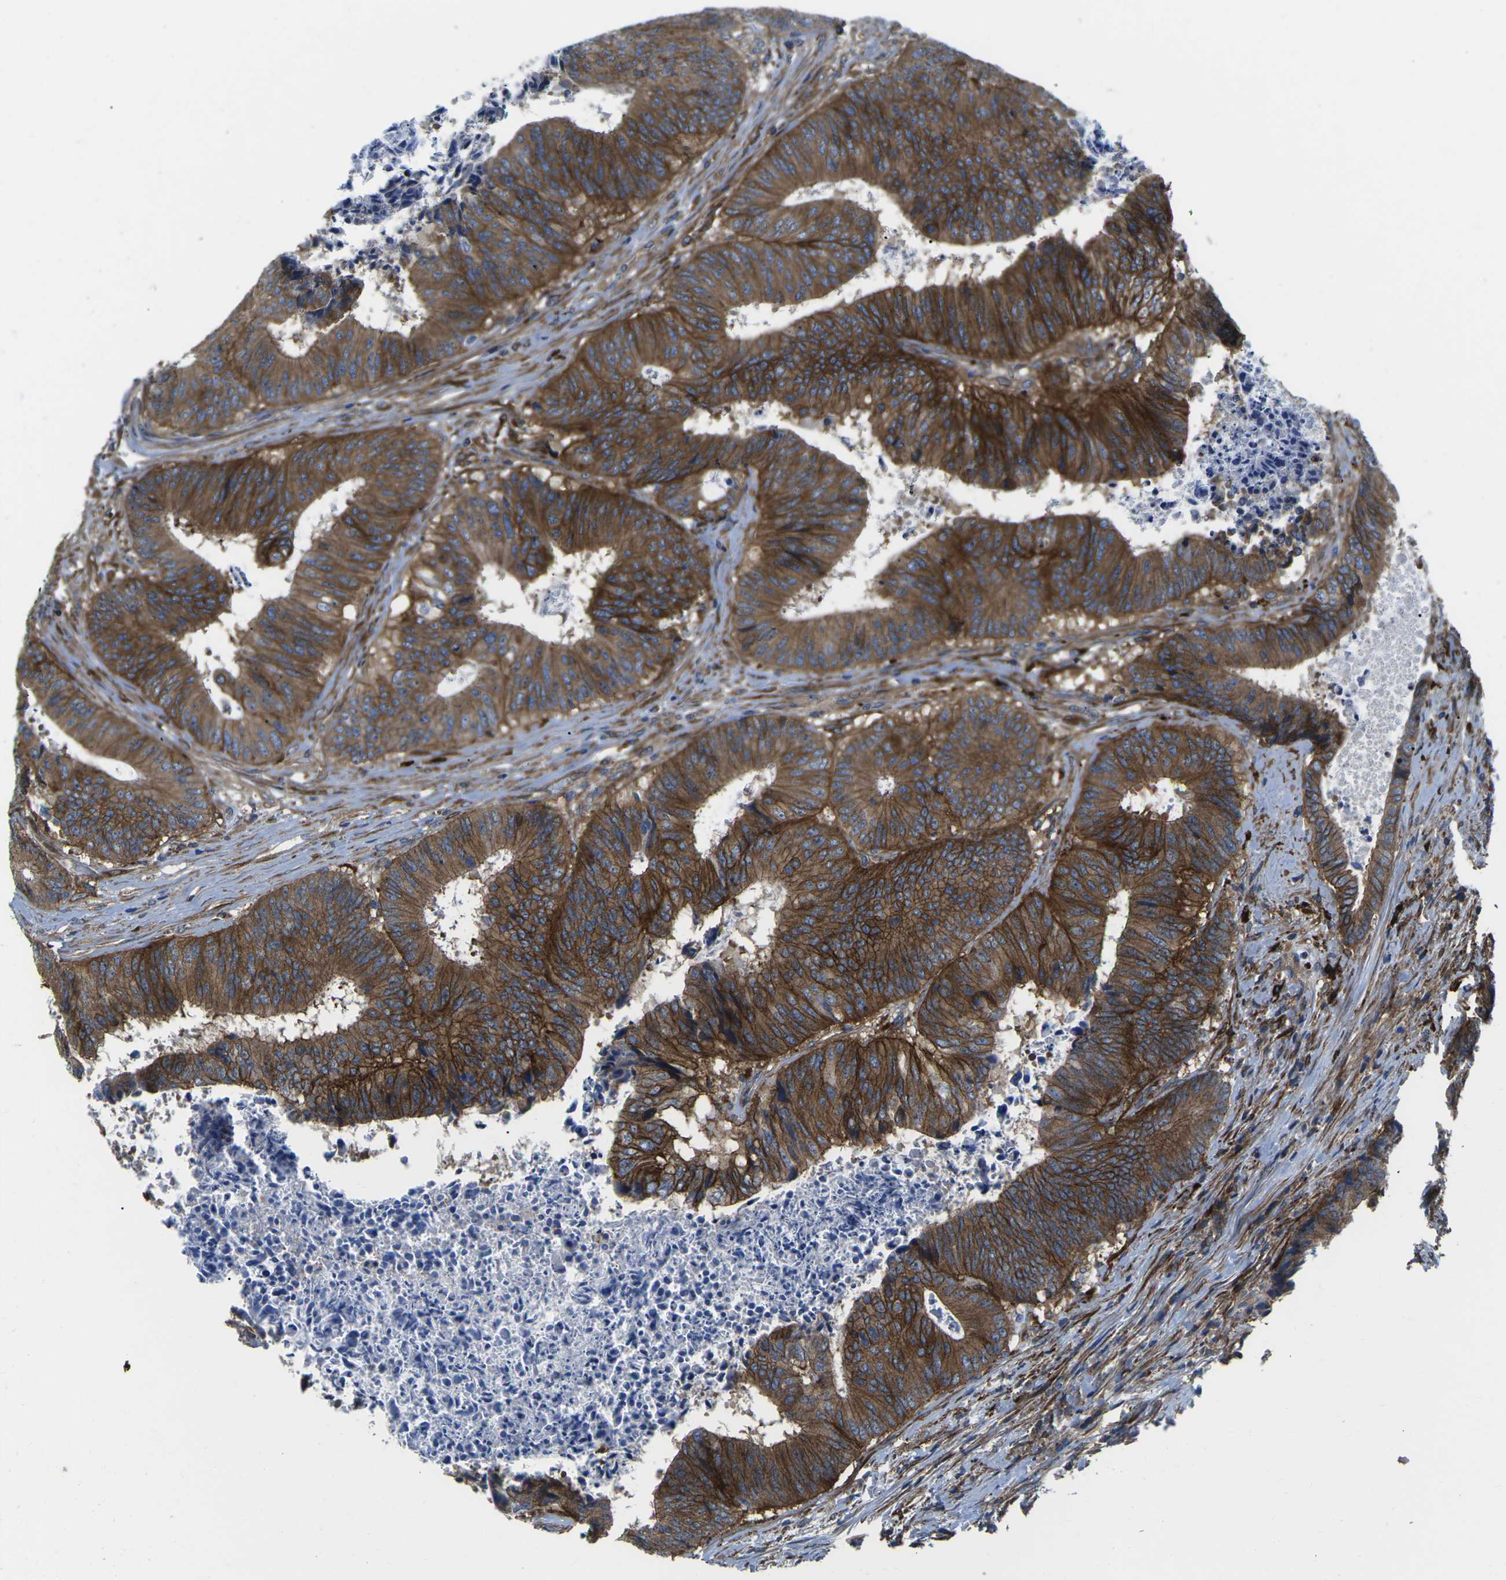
{"staining": {"intensity": "strong", "quantity": ">75%", "location": "cytoplasmic/membranous"}, "tissue": "colorectal cancer", "cell_type": "Tumor cells", "image_type": "cancer", "snomed": [{"axis": "morphology", "description": "Adenocarcinoma, NOS"}, {"axis": "topography", "description": "Rectum"}], "caption": "Protein expression analysis of human colorectal adenocarcinoma reveals strong cytoplasmic/membranous staining in approximately >75% of tumor cells.", "gene": "DLG1", "patient": {"sex": "male", "age": 72}}